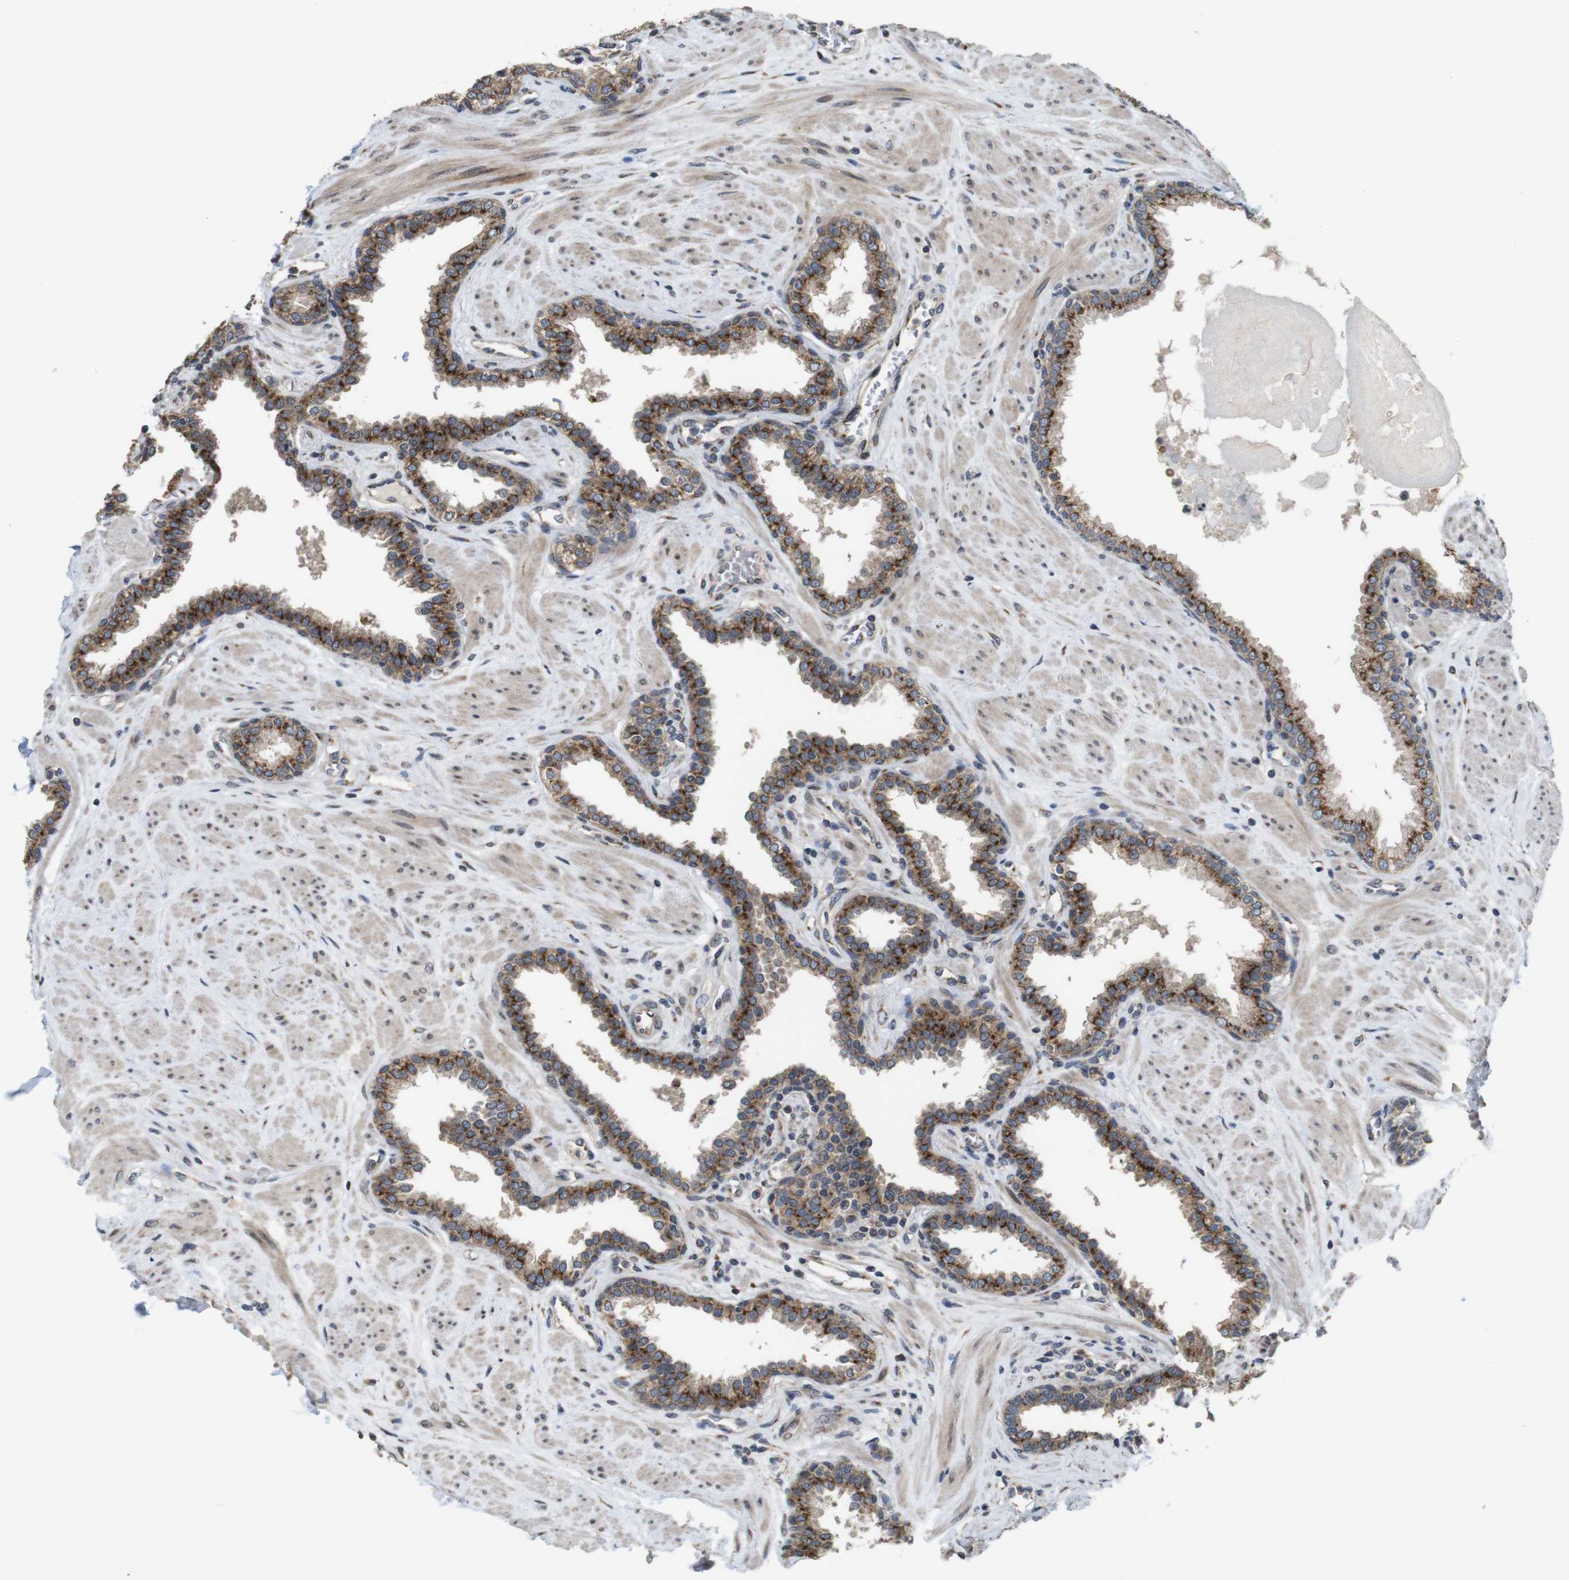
{"staining": {"intensity": "moderate", "quantity": ">75%", "location": "cytoplasmic/membranous"}, "tissue": "prostate", "cell_type": "Glandular cells", "image_type": "normal", "snomed": [{"axis": "morphology", "description": "Normal tissue, NOS"}, {"axis": "topography", "description": "Prostate"}], "caption": "Immunohistochemistry histopathology image of normal human prostate stained for a protein (brown), which exhibits medium levels of moderate cytoplasmic/membranous expression in about >75% of glandular cells.", "gene": "EFCAB14", "patient": {"sex": "male", "age": 51}}